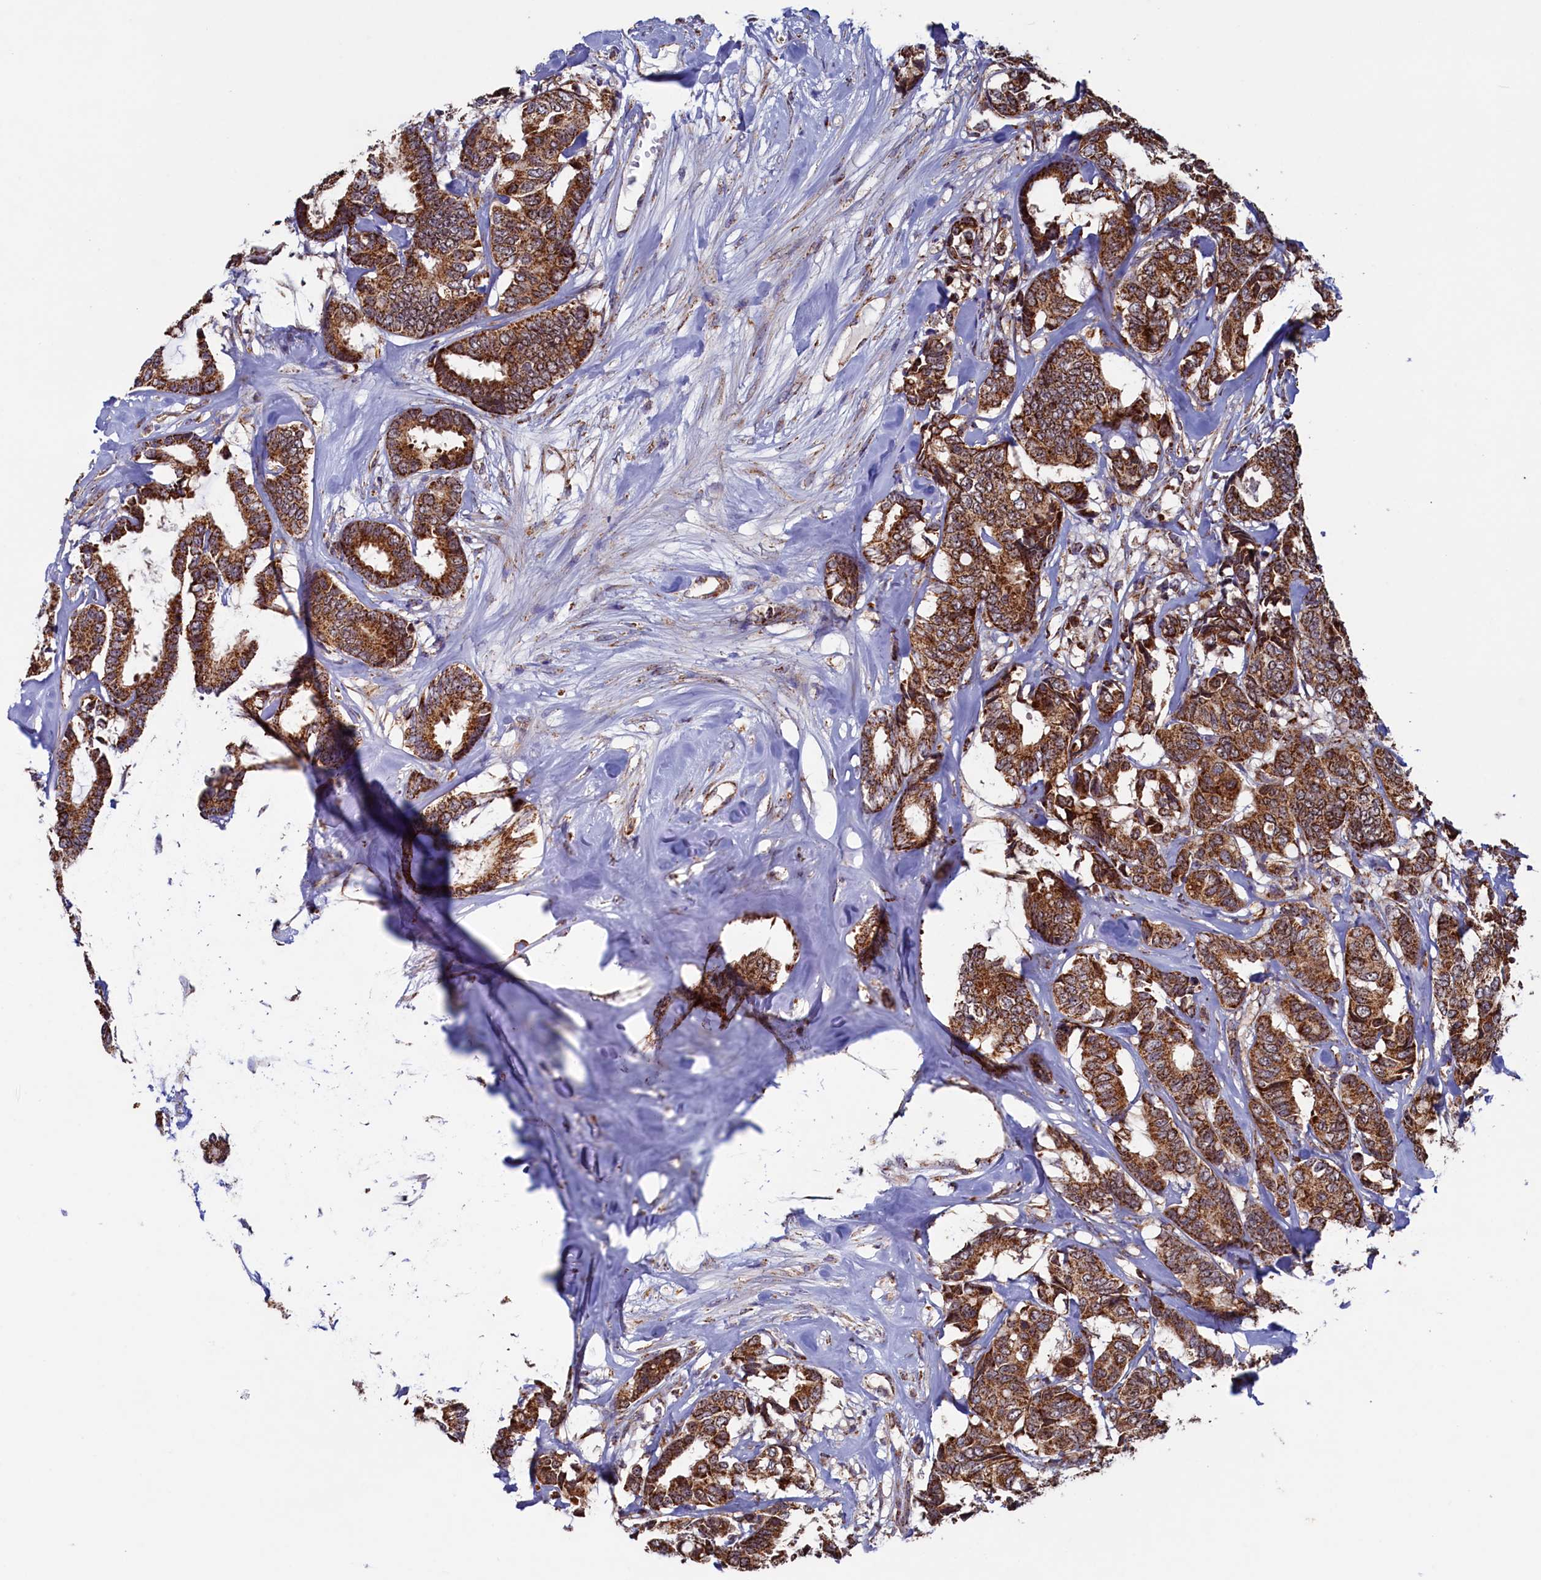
{"staining": {"intensity": "strong", "quantity": ">75%", "location": "cytoplasmic/membranous"}, "tissue": "breast cancer", "cell_type": "Tumor cells", "image_type": "cancer", "snomed": [{"axis": "morphology", "description": "Duct carcinoma"}, {"axis": "topography", "description": "Breast"}], "caption": "Breast cancer stained for a protein displays strong cytoplasmic/membranous positivity in tumor cells.", "gene": "UBE3B", "patient": {"sex": "female", "age": 87}}